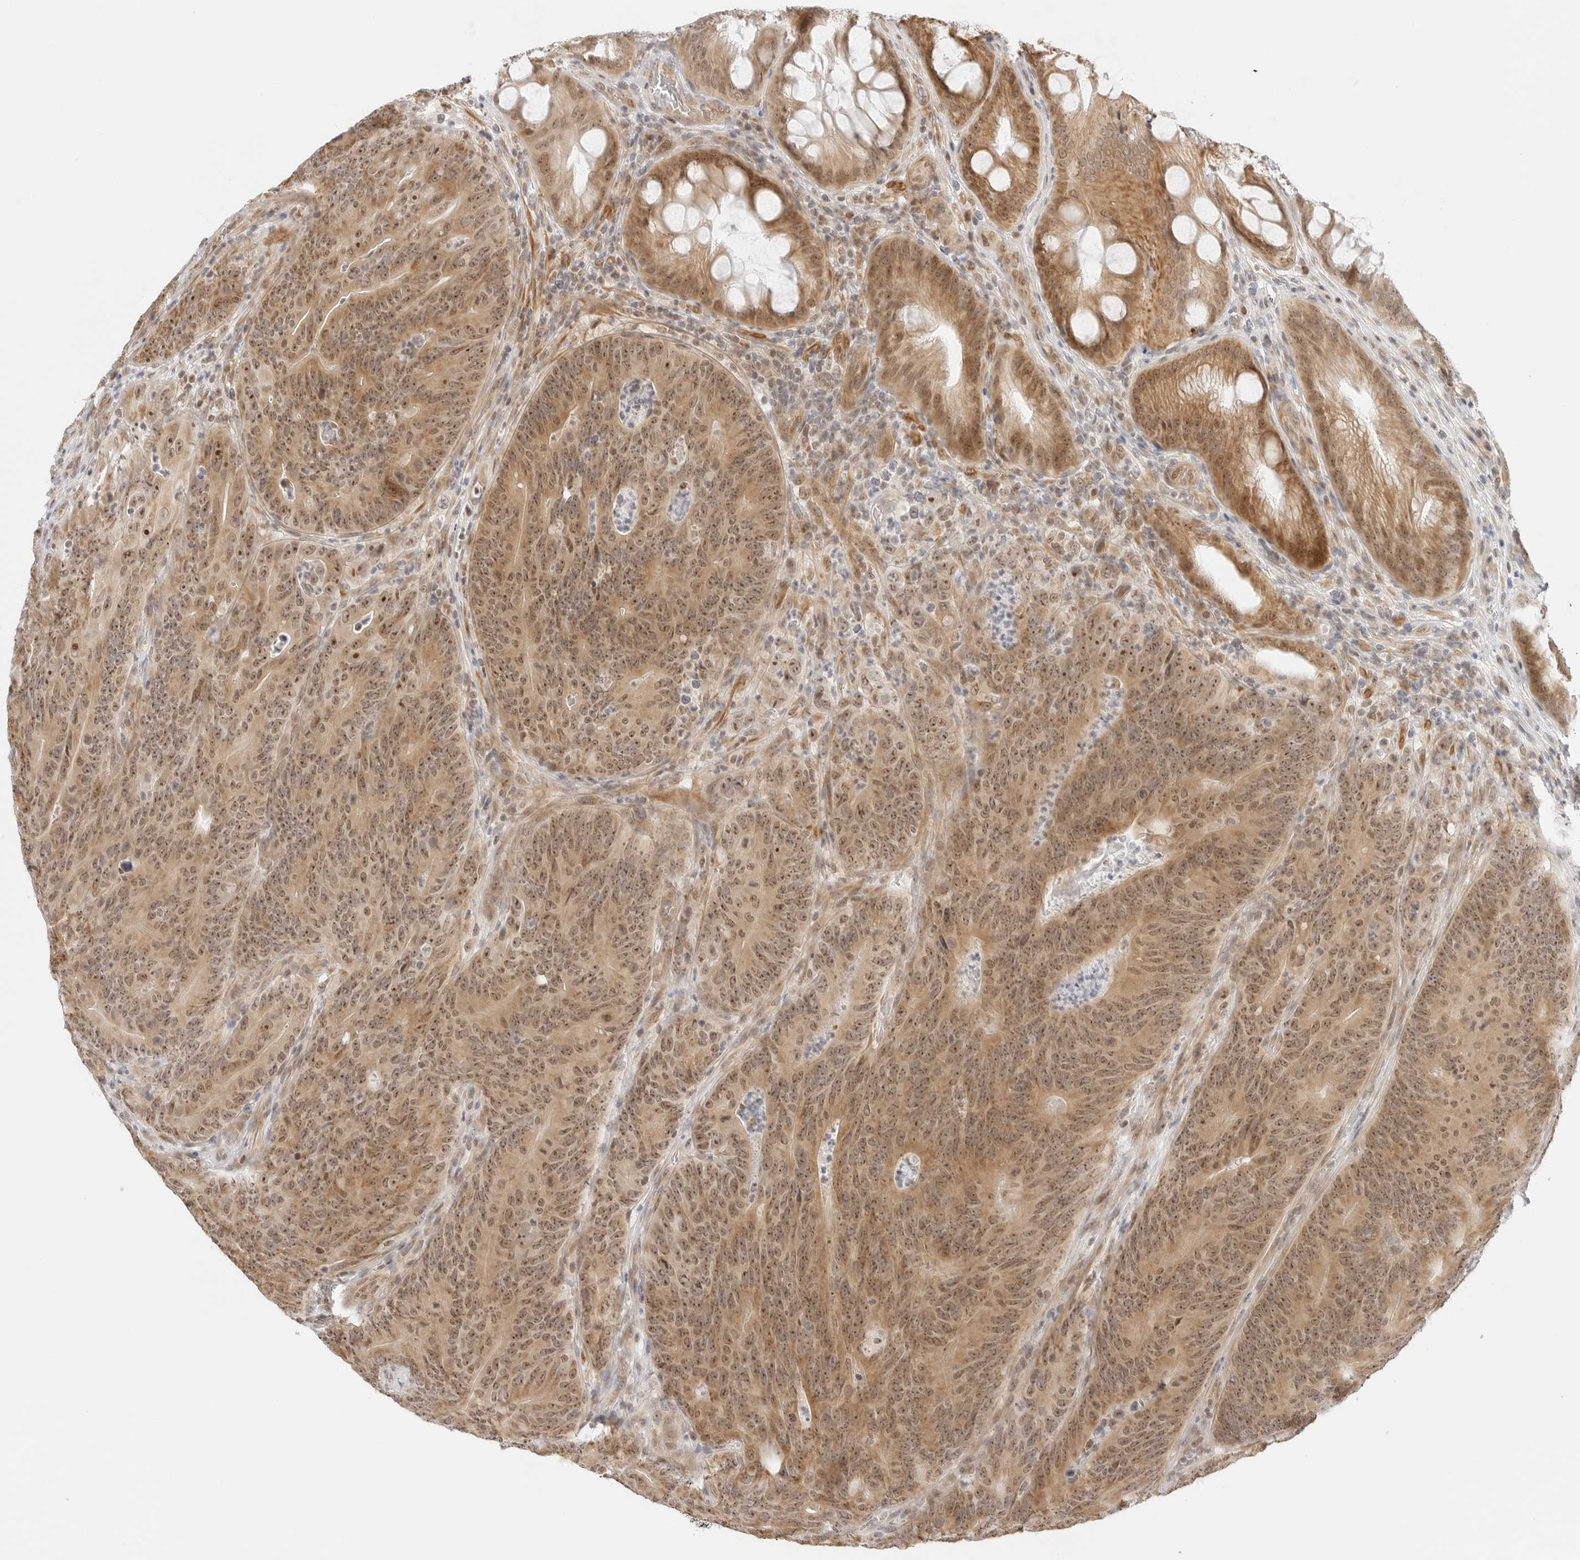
{"staining": {"intensity": "moderate", "quantity": ">75%", "location": "cytoplasmic/membranous,nuclear"}, "tissue": "colorectal cancer", "cell_type": "Tumor cells", "image_type": "cancer", "snomed": [{"axis": "morphology", "description": "Normal tissue, NOS"}, {"axis": "topography", "description": "Colon"}], "caption": "Immunohistochemistry (IHC) photomicrograph of human colorectal cancer stained for a protein (brown), which displays medium levels of moderate cytoplasmic/membranous and nuclear staining in about >75% of tumor cells.", "gene": "GORAB", "patient": {"sex": "female", "age": 82}}